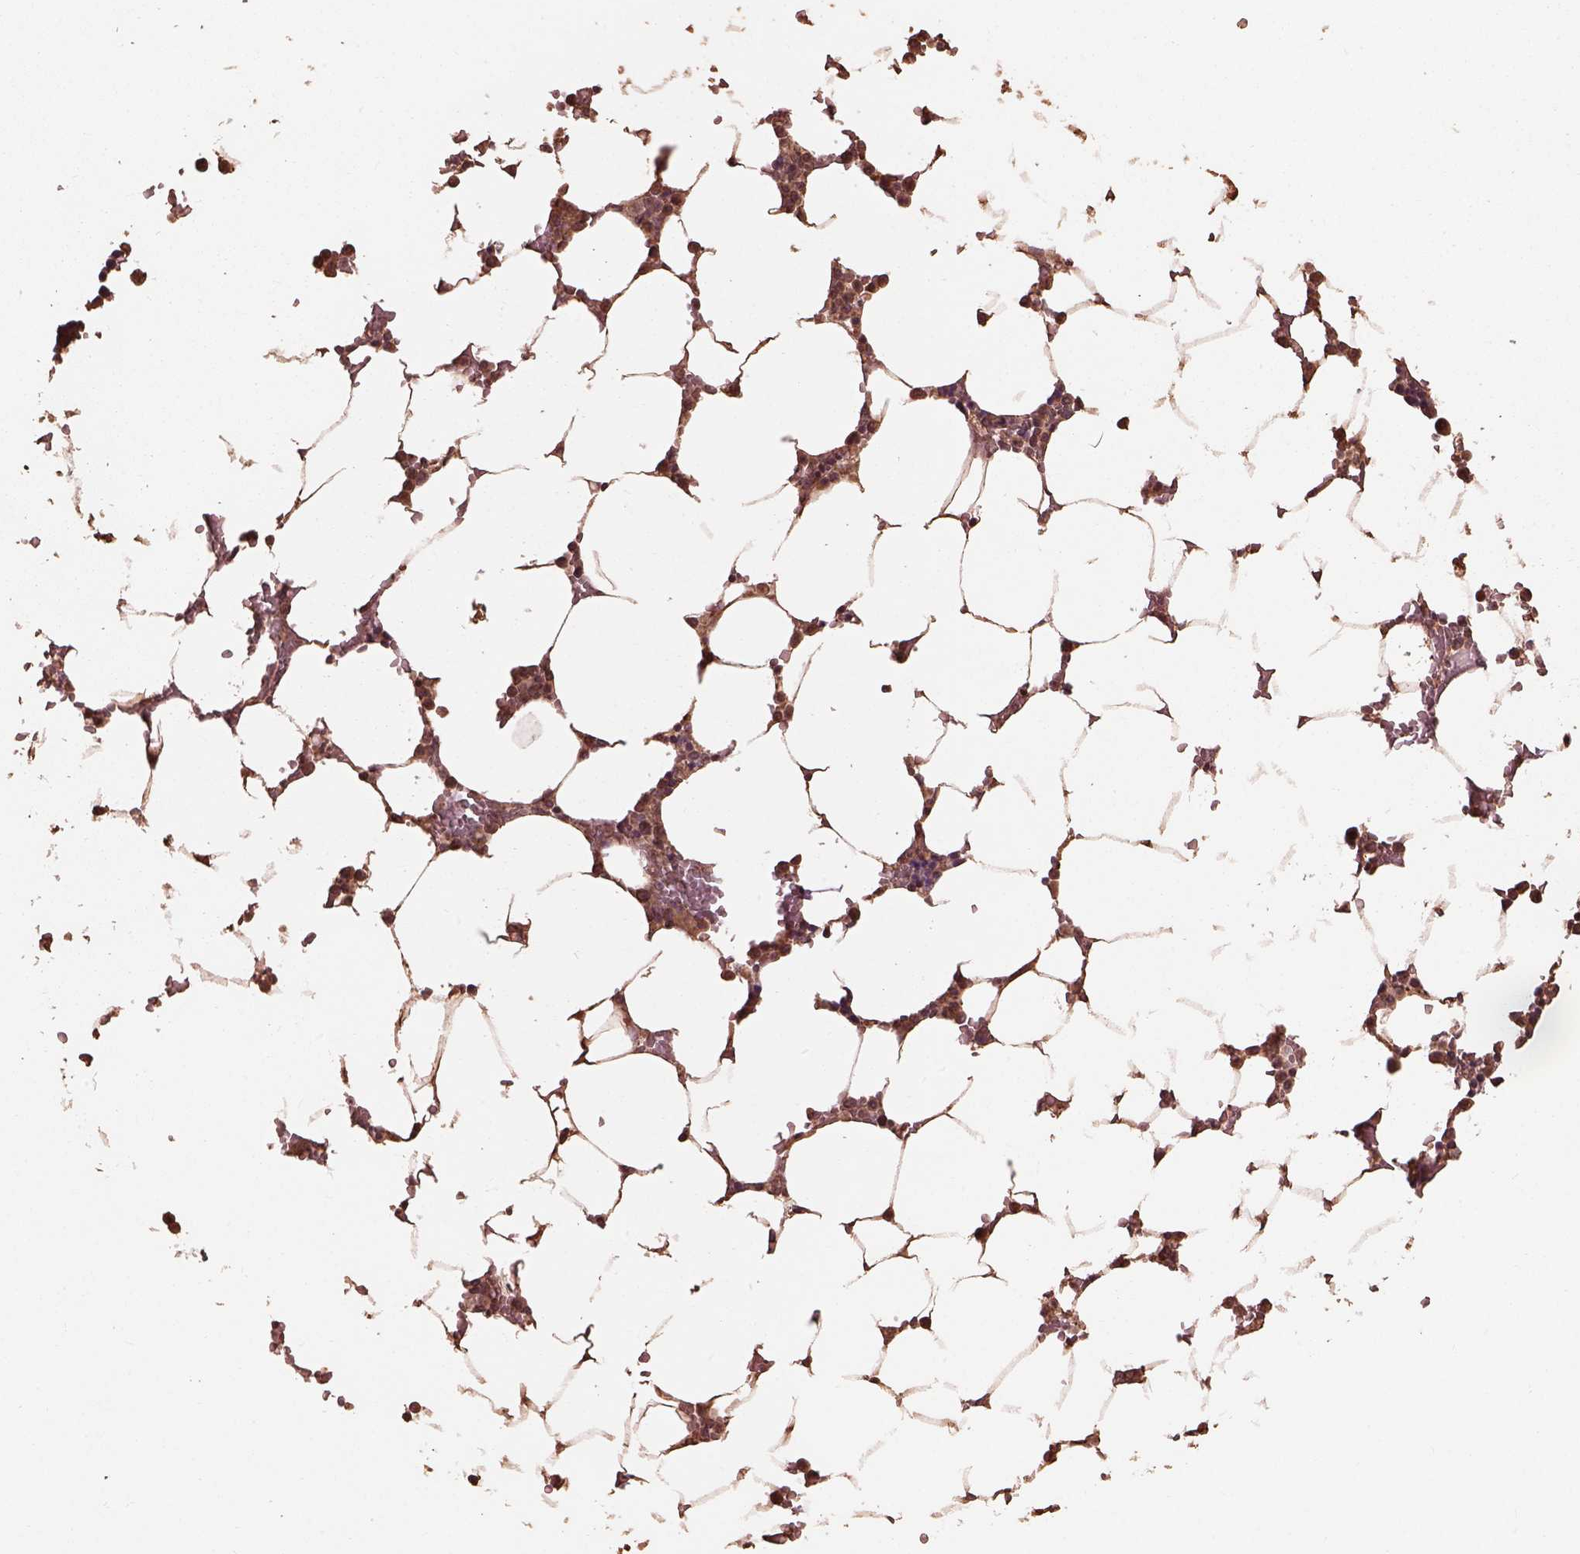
{"staining": {"intensity": "moderate", "quantity": "25%-75%", "location": "cytoplasmic/membranous"}, "tissue": "bone marrow", "cell_type": "Hematopoietic cells", "image_type": "normal", "snomed": [{"axis": "morphology", "description": "Normal tissue, NOS"}, {"axis": "topography", "description": "Bone marrow"}], "caption": "Protein staining of benign bone marrow displays moderate cytoplasmic/membranous staining in about 25%-75% of hematopoietic cells.", "gene": "METTL4", "patient": {"sex": "female", "age": 52}}